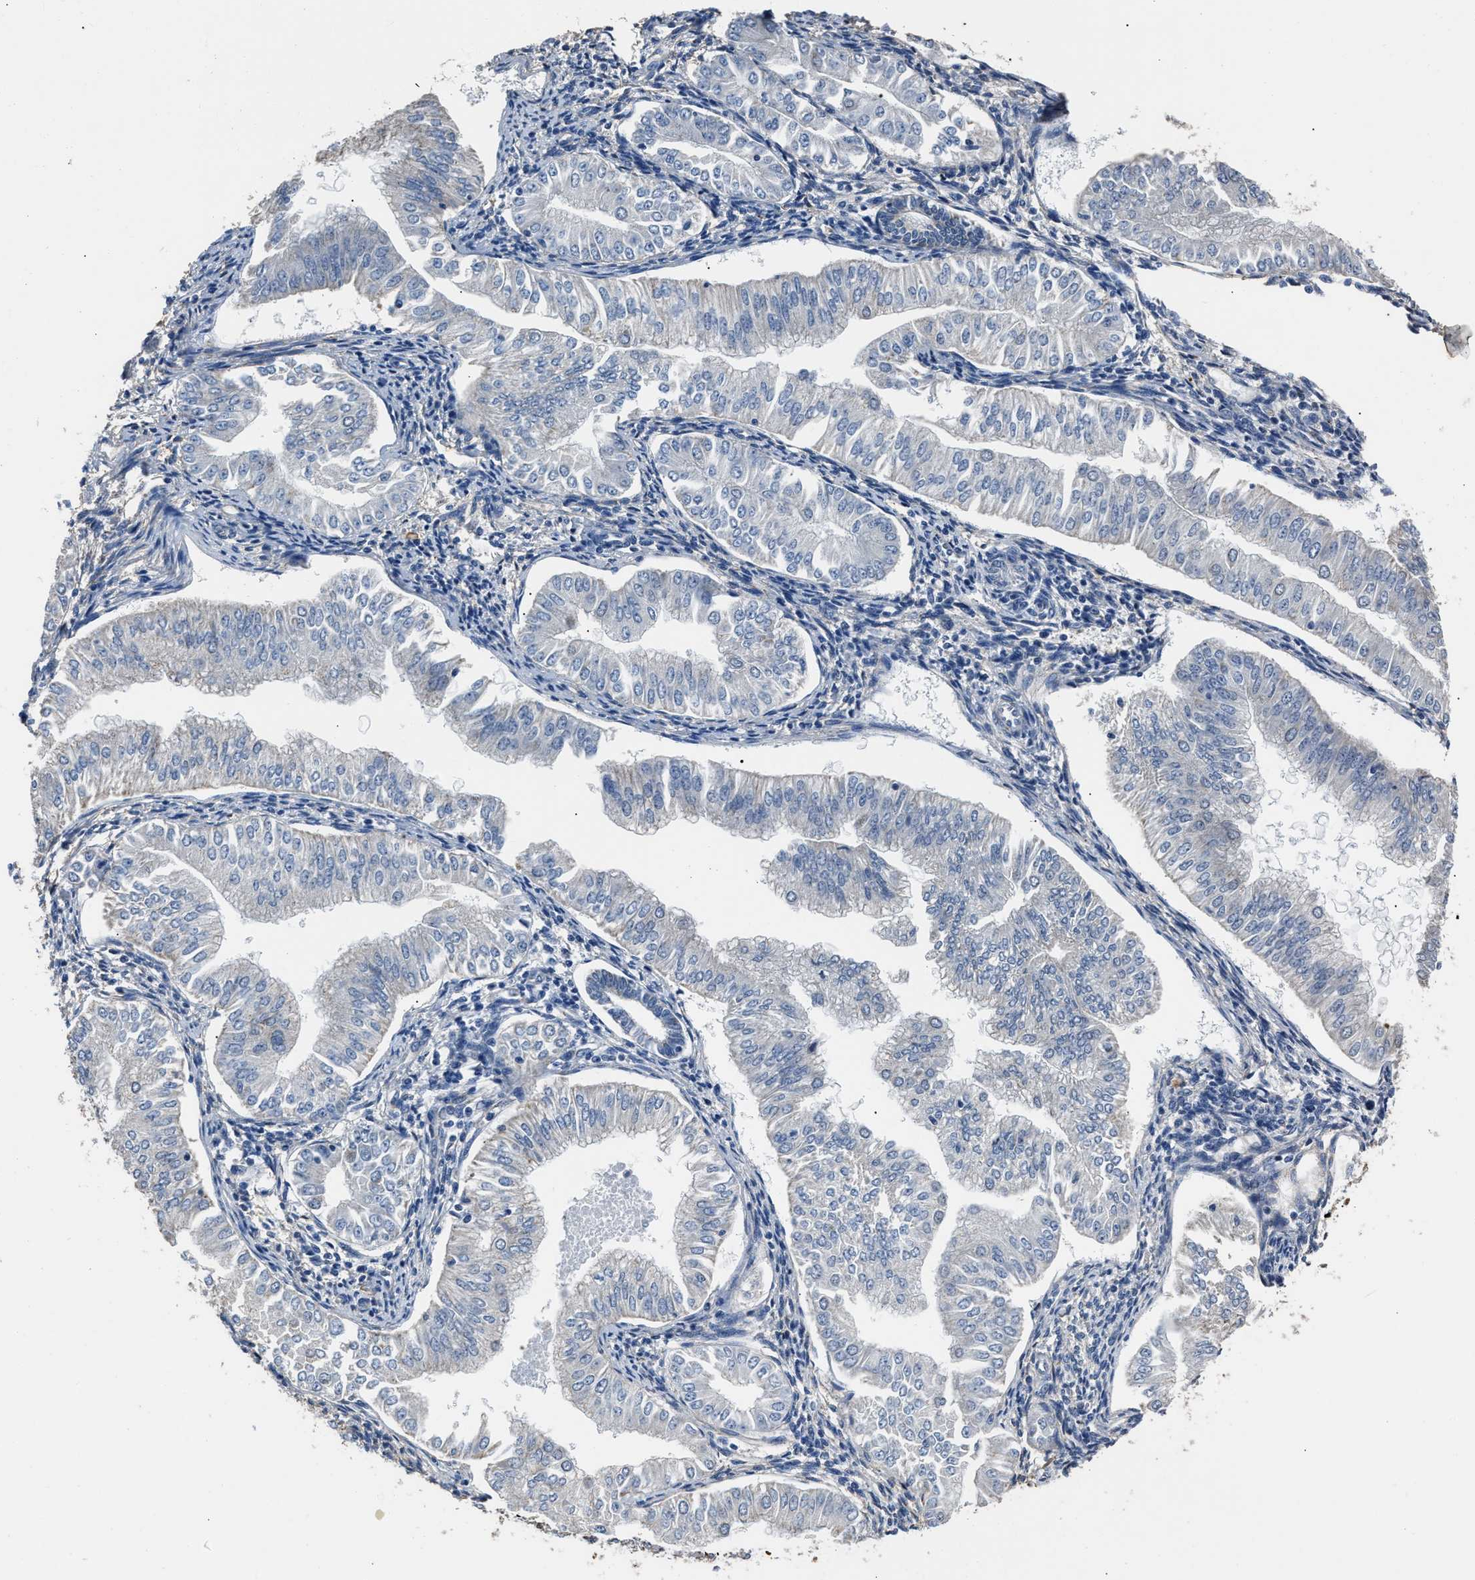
{"staining": {"intensity": "negative", "quantity": "none", "location": "none"}, "tissue": "endometrial cancer", "cell_type": "Tumor cells", "image_type": "cancer", "snomed": [{"axis": "morphology", "description": "Normal tissue, NOS"}, {"axis": "morphology", "description": "Adenocarcinoma, NOS"}, {"axis": "topography", "description": "Endometrium"}], "caption": "A high-resolution image shows immunohistochemistry (IHC) staining of endometrial adenocarcinoma, which reveals no significant staining in tumor cells.", "gene": "NSUN5", "patient": {"sex": "female", "age": 53}}